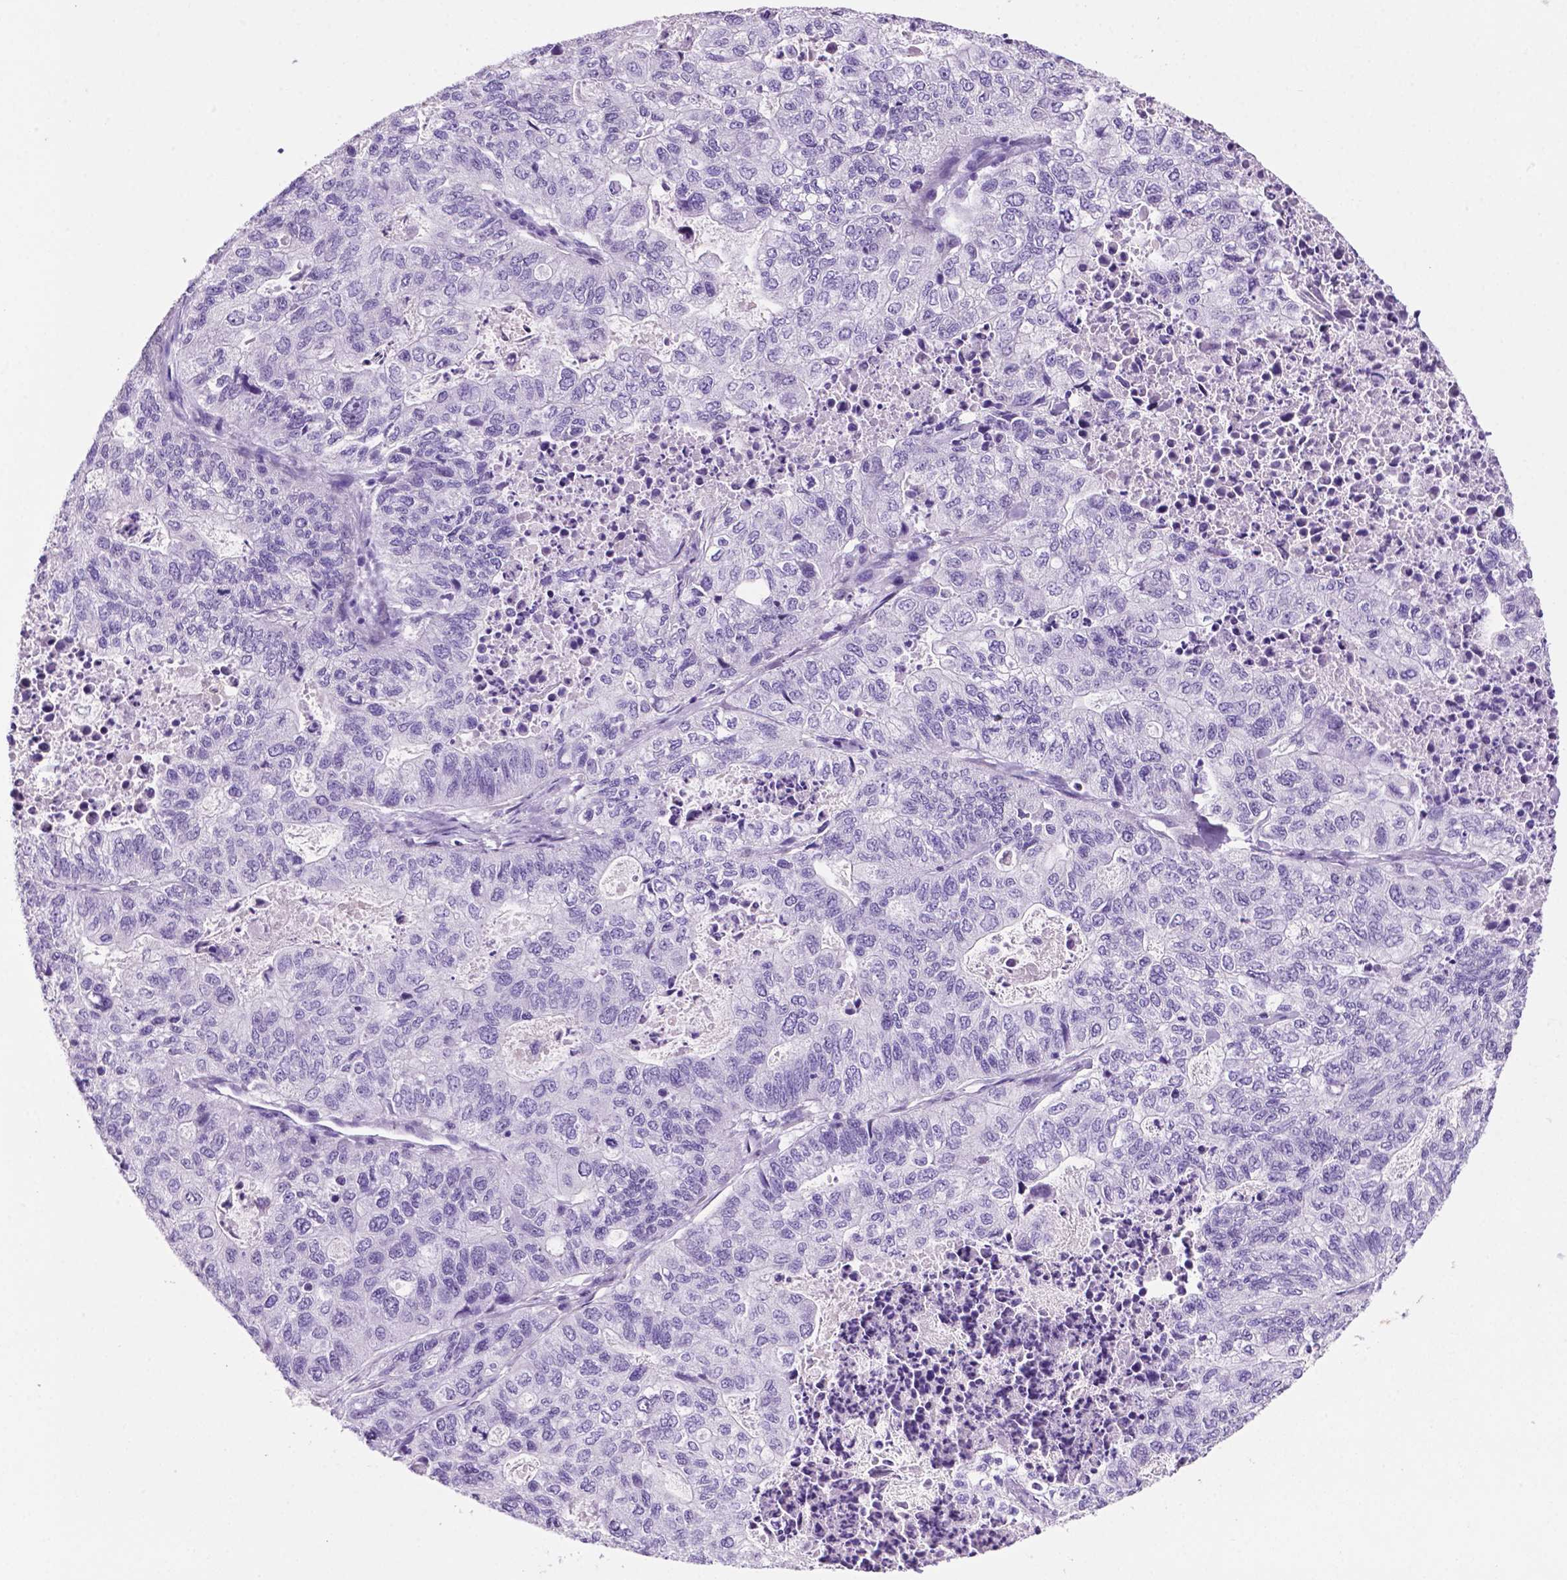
{"staining": {"intensity": "negative", "quantity": "none", "location": "none"}, "tissue": "stomach cancer", "cell_type": "Tumor cells", "image_type": "cancer", "snomed": [{"axis": "morphology", "description": "Adenocarcinoma, NOS"}, {"axis": "topography", "description": "Stomach, upper"}], "caption": "Adenocarcinoma (stomach) stained for a protein using immunohistochemistry (IHC) shows no expression tumor cells.", "gene": "C18orf21", "patient": {"sex": "female", "age": 67}}